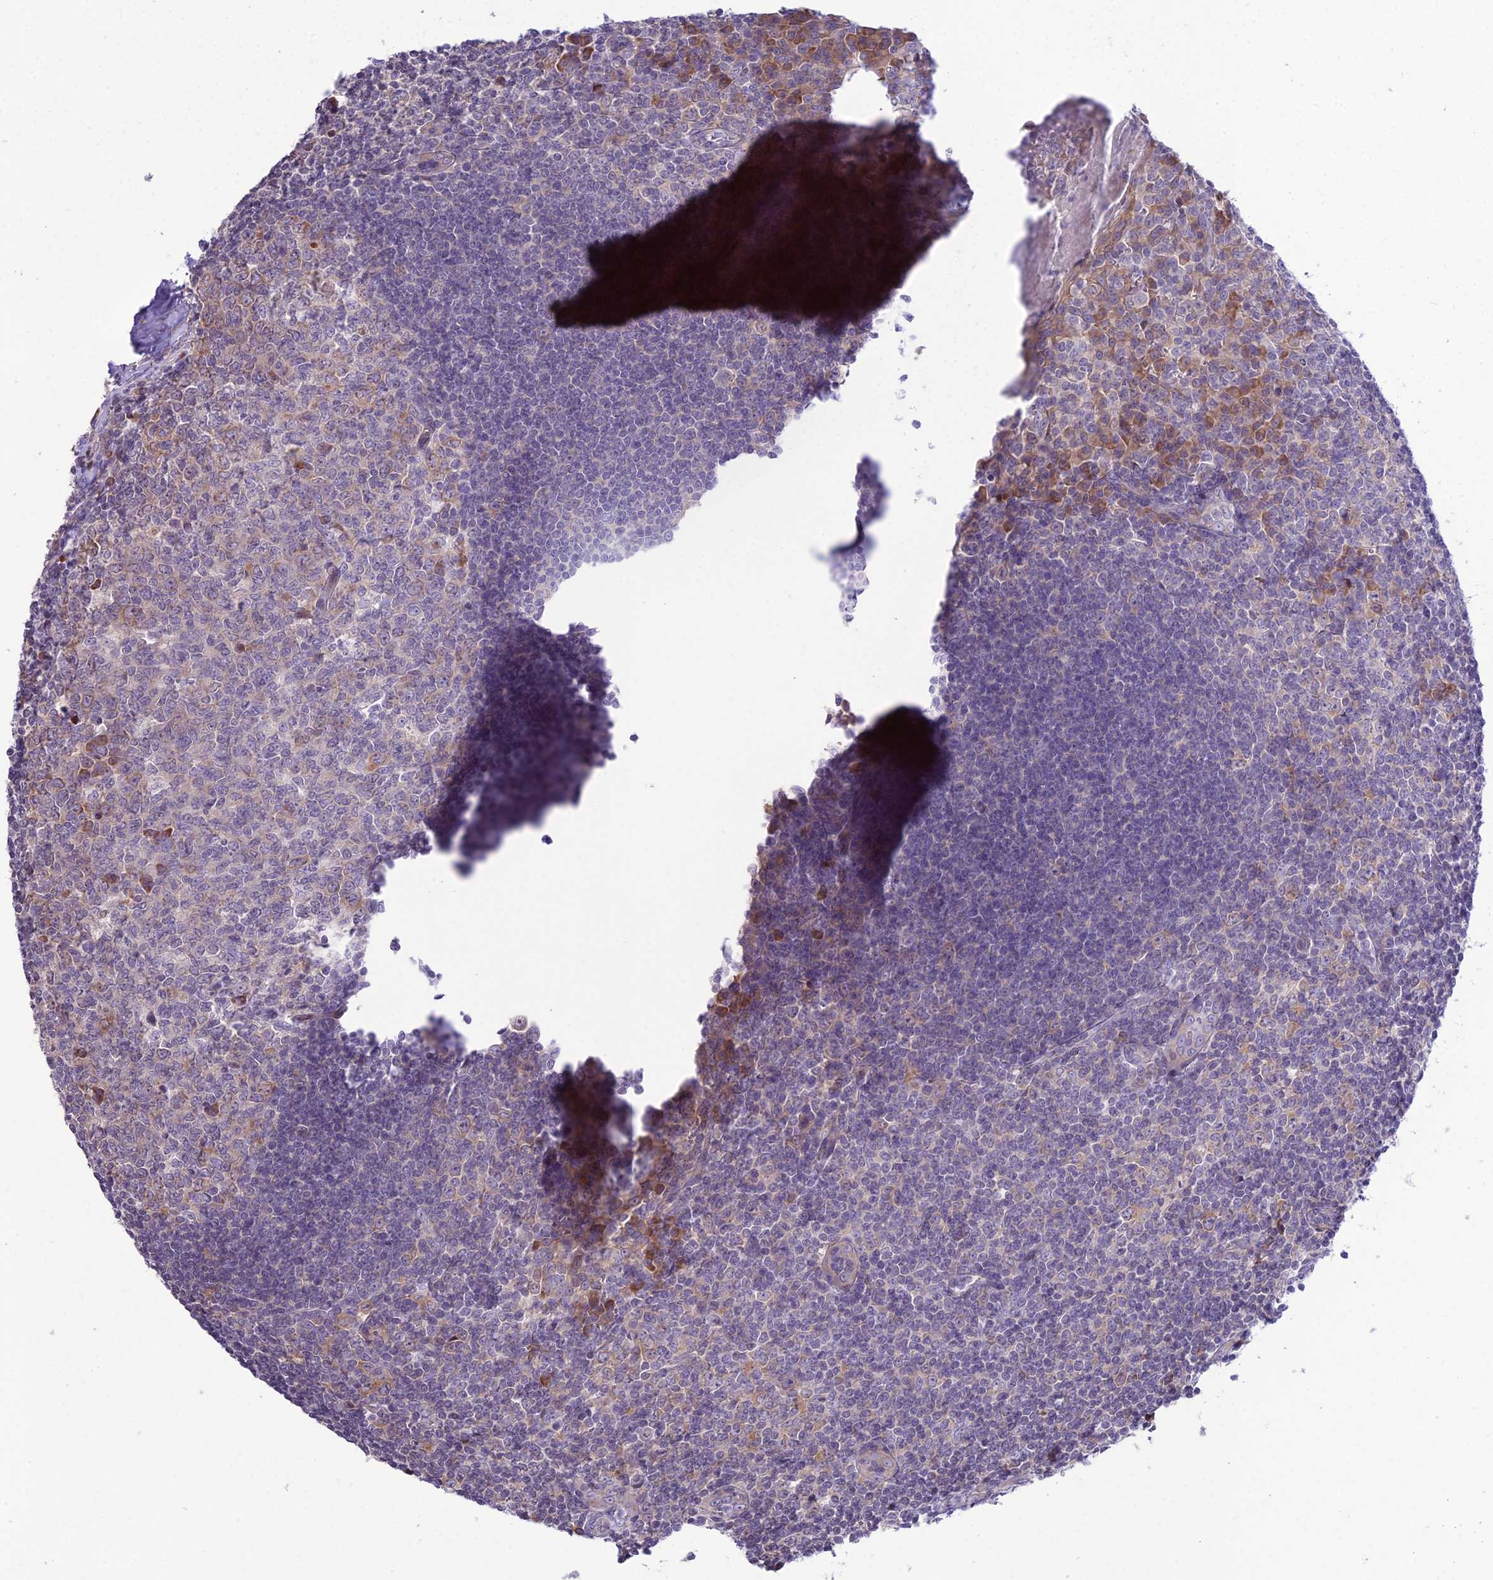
{"staining": {"intensity": "moderate", "quantity": "<25%", "location": "cytoplasmic/membranous"}, "tissue": "tonsil", "cell_type": "Germinal center cells", "image_type": "normal", "snomed": [{"axis": "morphology", "description": "Normal tissue, NOS"}, {"axis": "topography", "description": "Tonsil"}], "caption": "An immunohistochemistry micrograph of unremarkable tissue is shown. Protein staining in brown shows moderate cytoplasmic/membranous positivity in tonsil within germinal center cells.", "gene": "RPS26", "patient": {"sex": "male", "age": 27}}